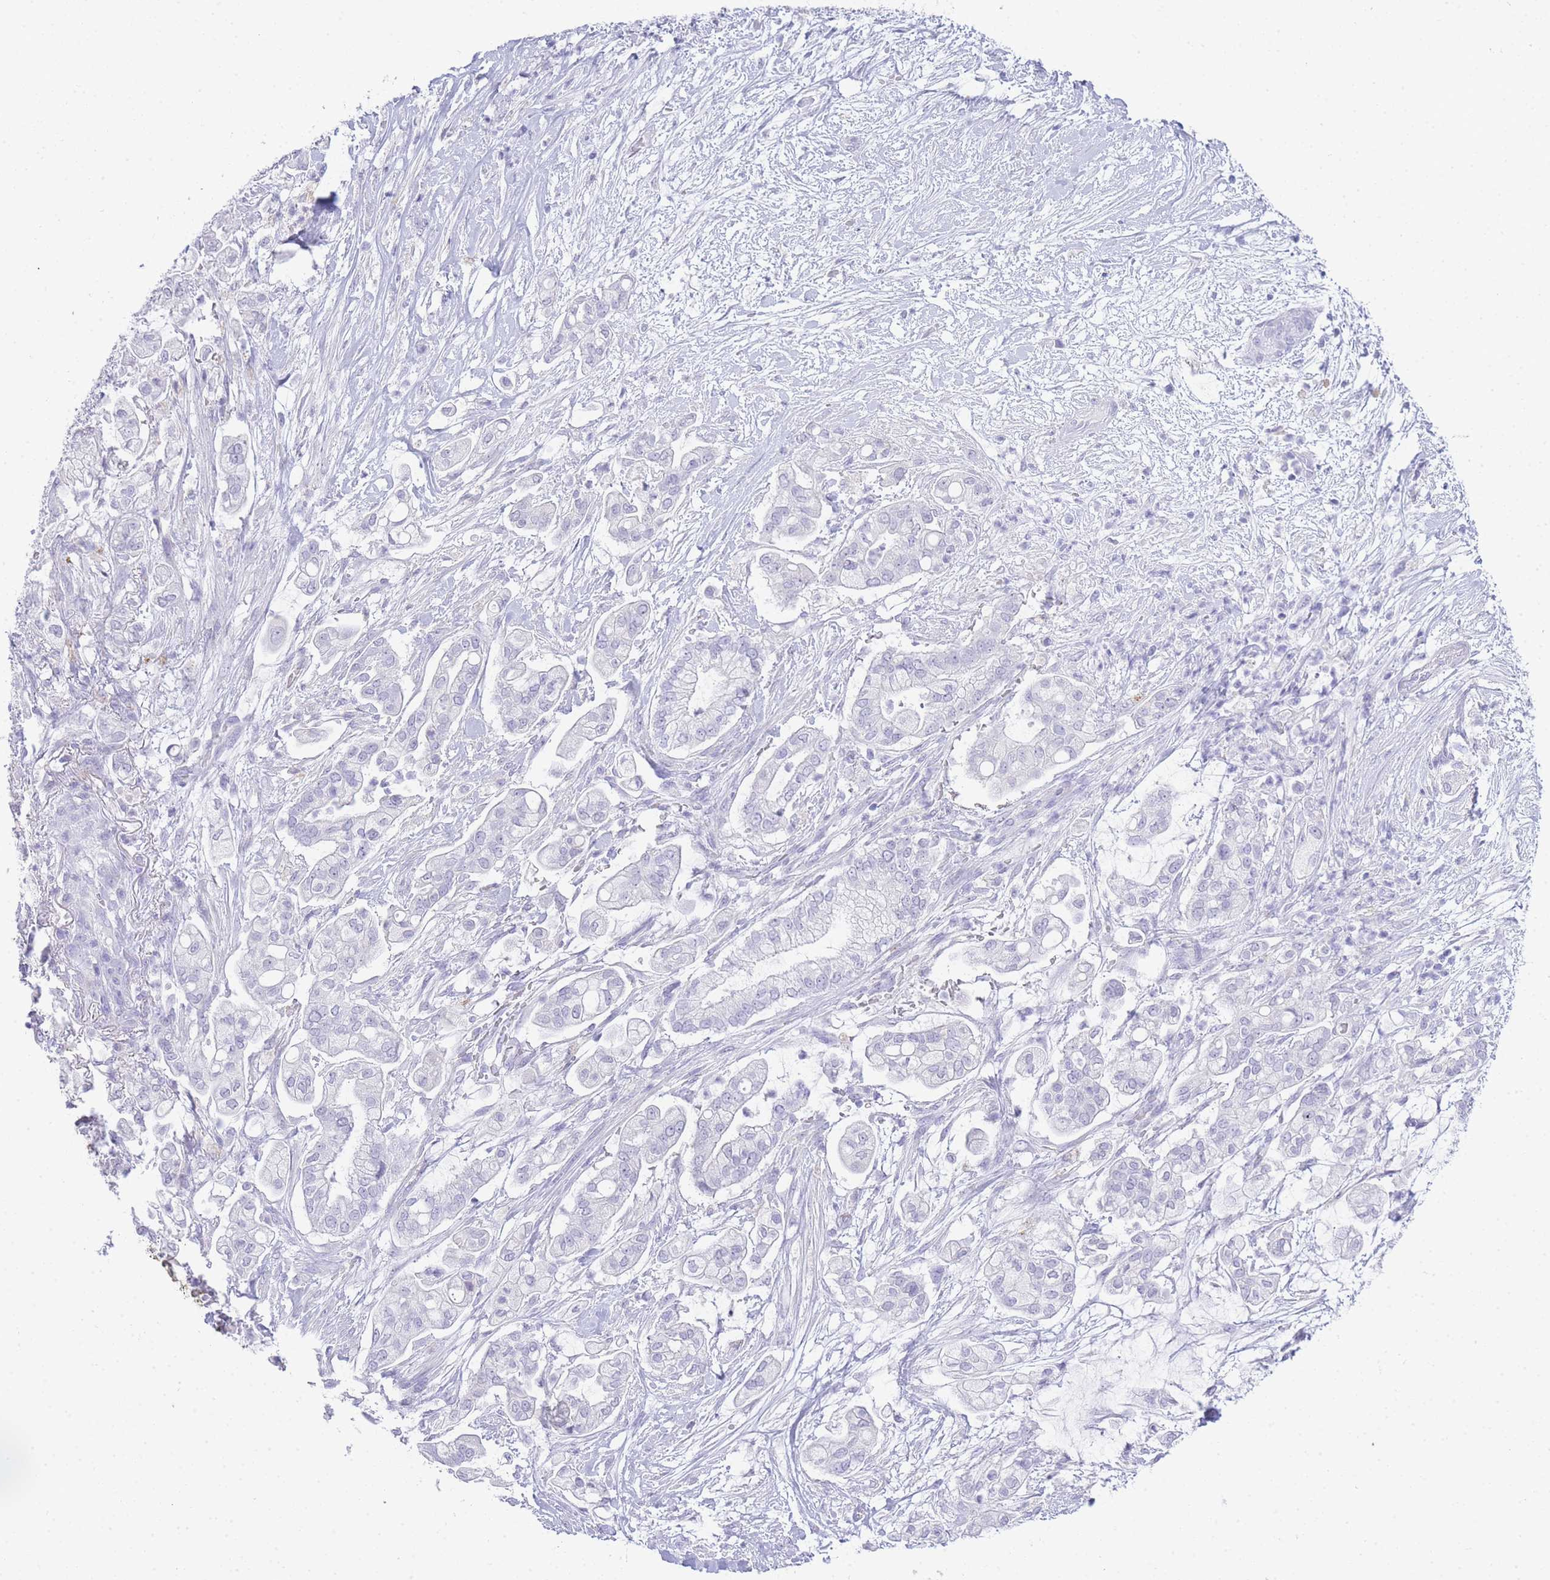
{"staining": {"intensity": "negative", "quantity": "none", "location": "none"}, "tissue": "pancreatic cancer", "cell_type": "Tumor cells", "image_type": "cancer", "snomed": [{"axis": "morphology", "description": "Adenocarcinoma, NOS"}, {"axis": "topography", "description": "Pancreas"}], "caption": "Immunohistochemical staining of pancreatic cancer reveals no significant expression in tumor cells.", "gene": "RHO", "patient": {"sex": "female", "age": 69}}